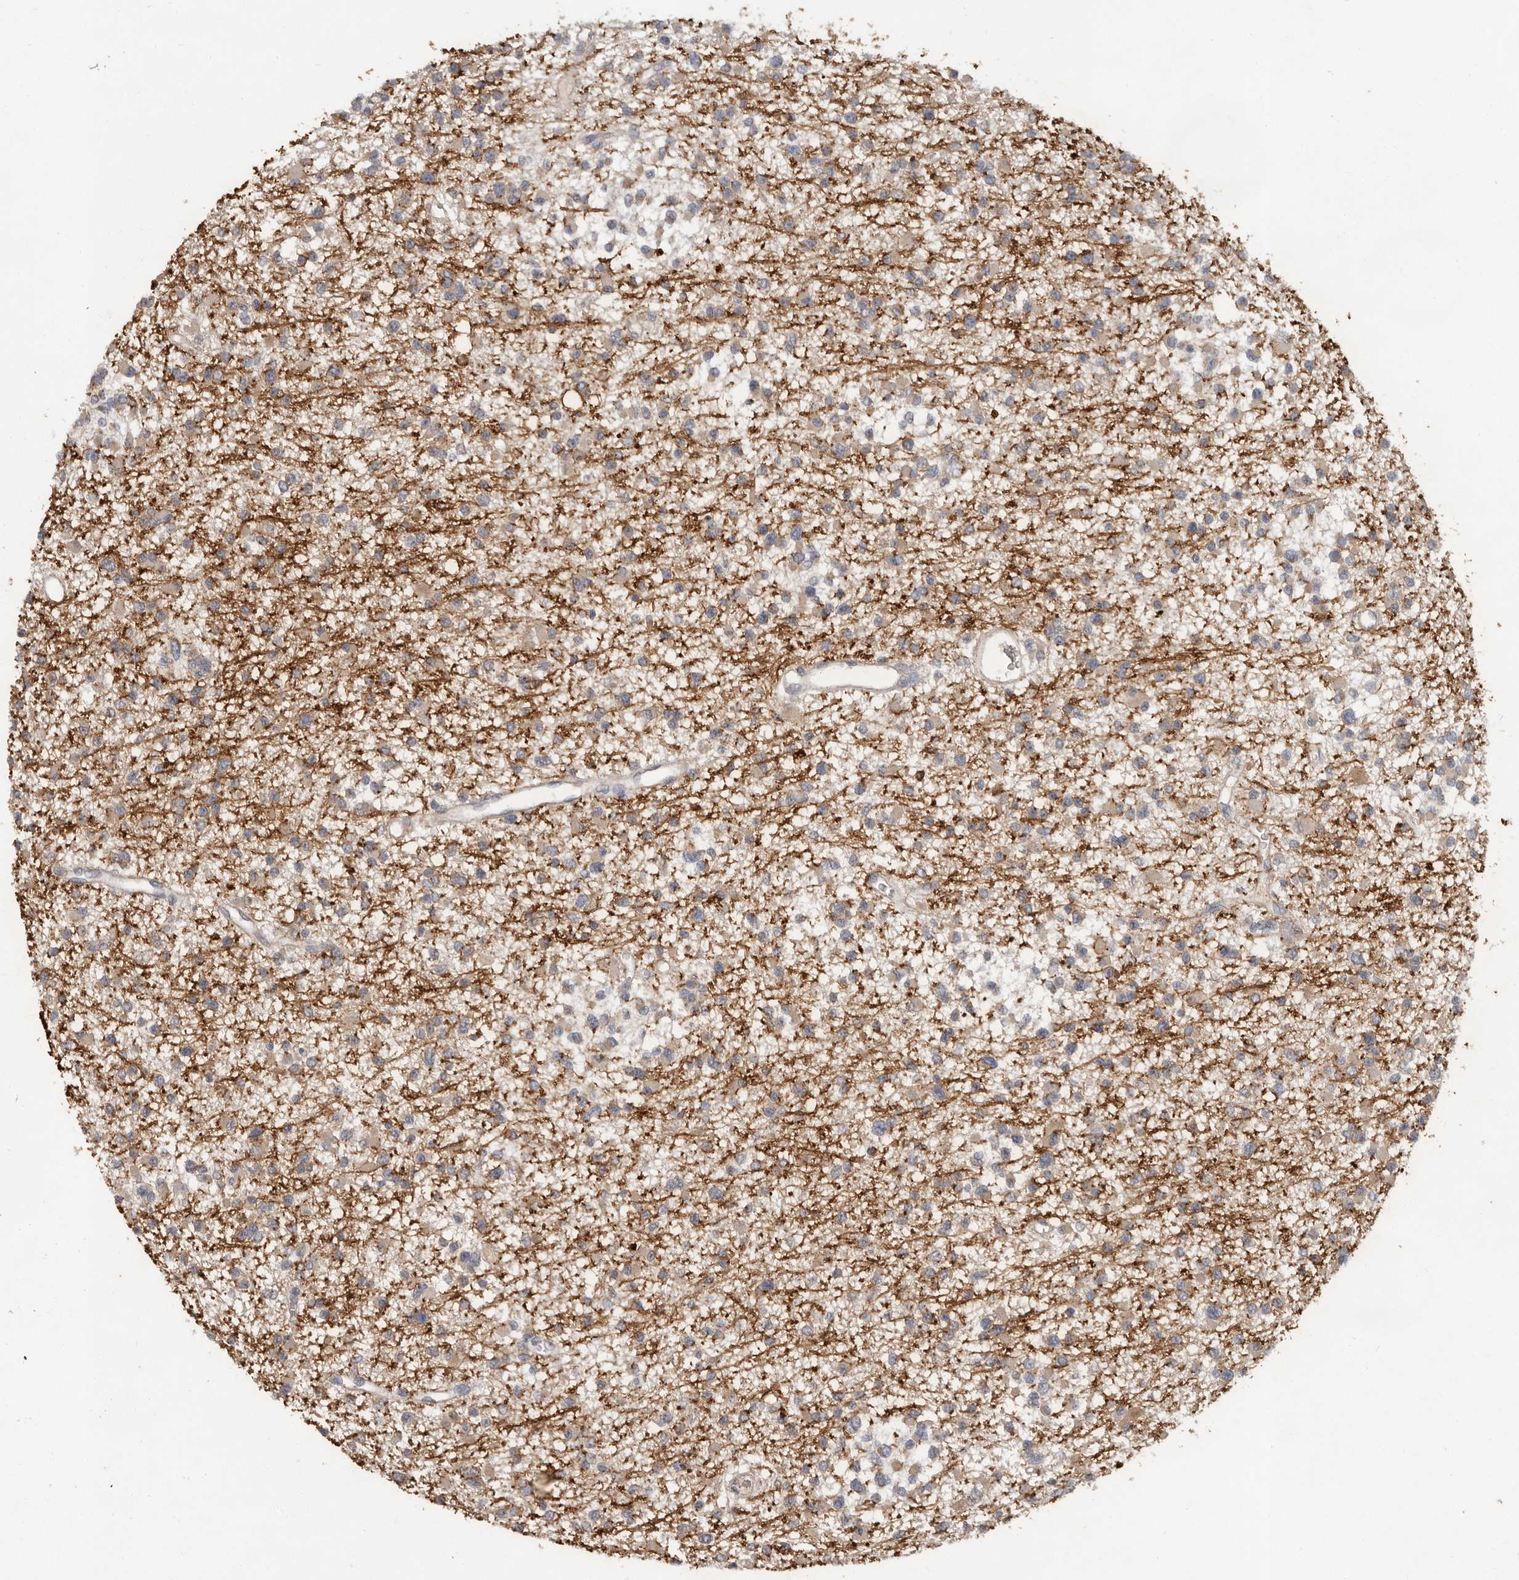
{"staining": {"intensity": "negative", "quantity": "none", "location": "none"}, "tissue": "glioma", "cell_type": "Tumor cells", "image_type": "cancer", "snomed": [{"axis": "morphology", "description": "Glioma, malignant, Low grade"}, {"axis": "topography", "description": "Brain"}], "caption": "Glioma stained for a protein using IHC shows no staining tumor cells.", "gene": "MTF1", "patient": {"sex": "female", "age": 22}}